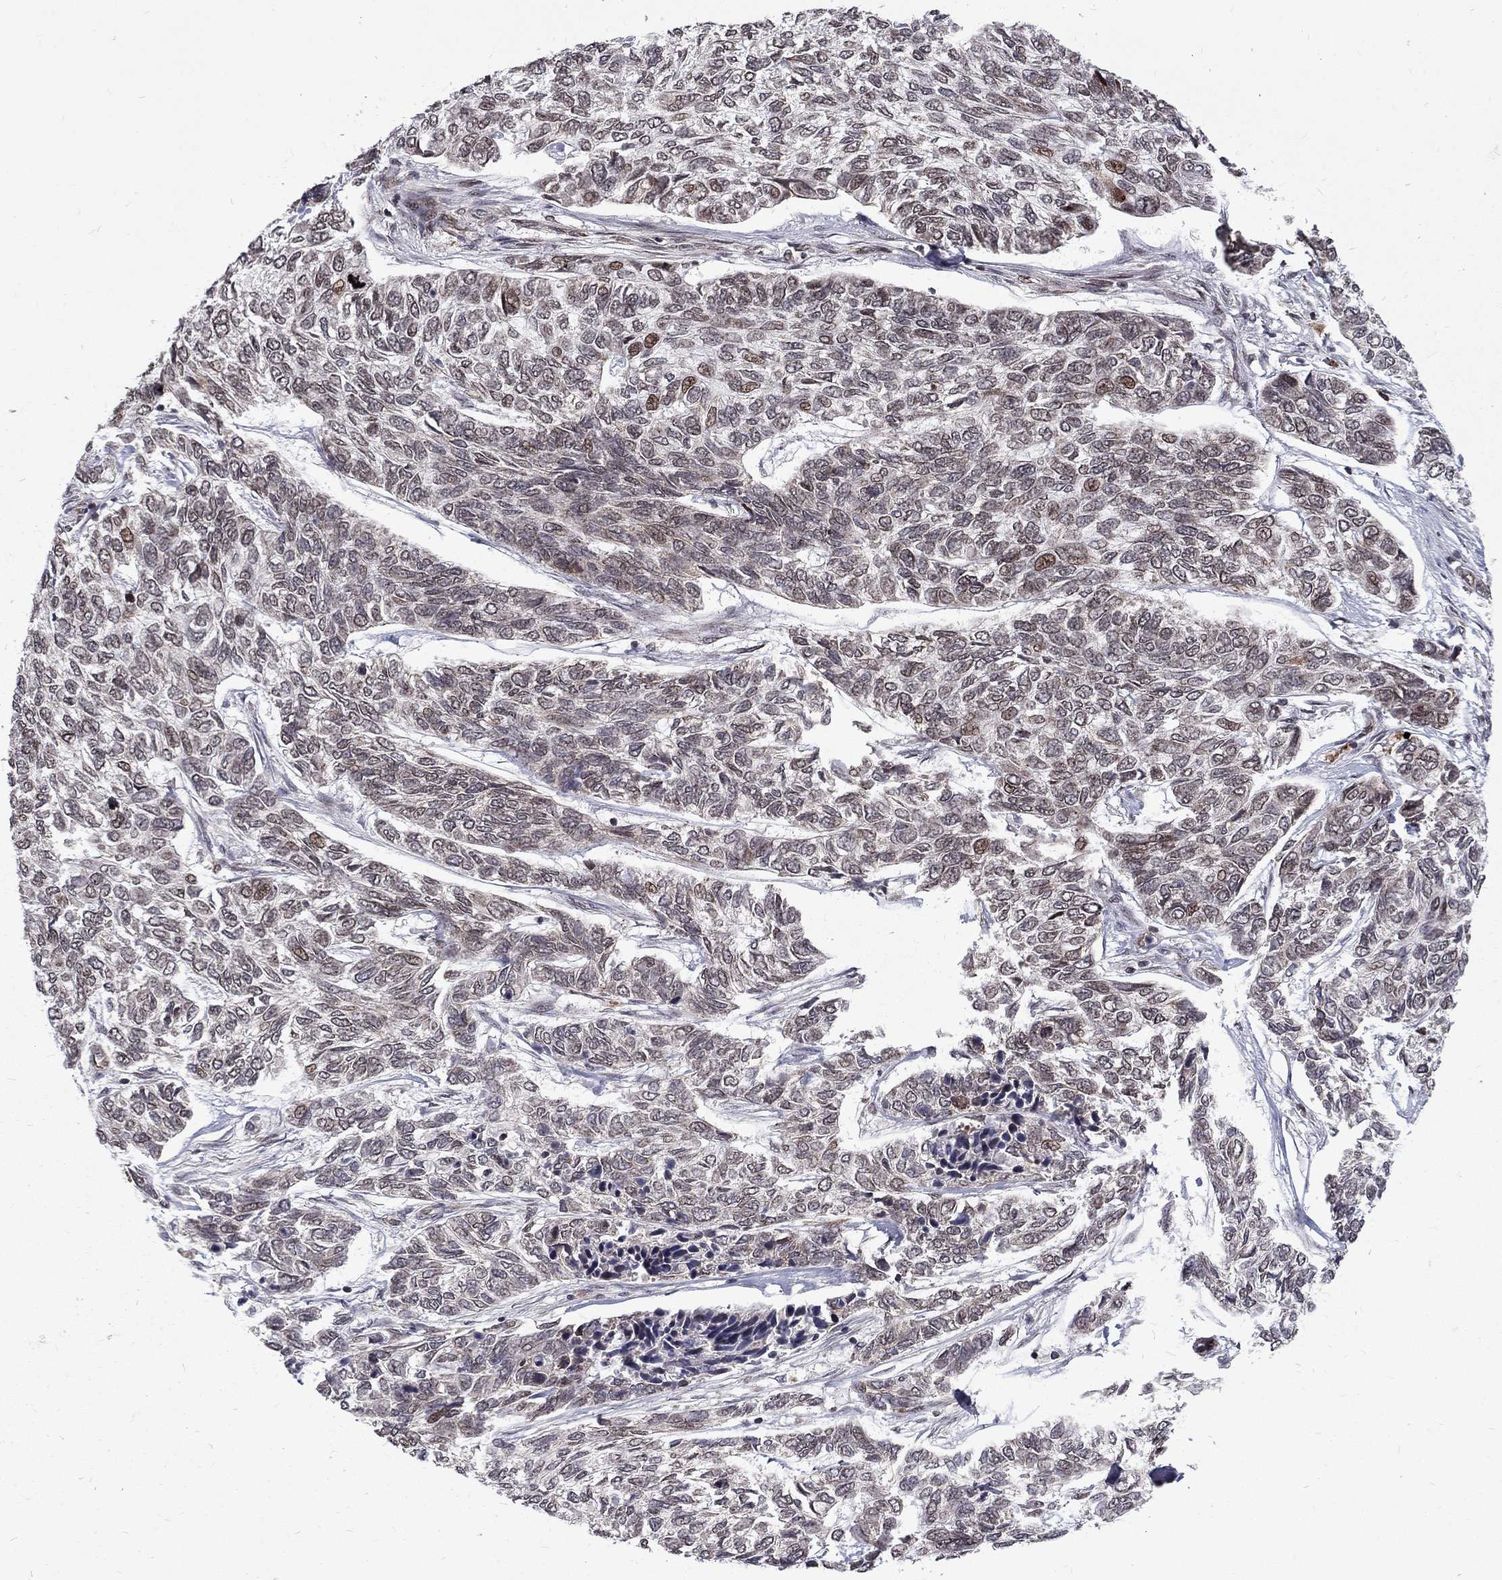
{"staining": {"intensity": "moderate", "quantity": "<25%", "location": "nuclear"}, "tissue": "skin cancer", "cell_type": "Tumor cells", "image_type": "cancer", "snomed": [{"axis": "morphology", "description": "Basal cell carcinoma"}, {"axis": "topography", "description": "Skin"}], "caption": "Immunohistochemistry (IHC) photomicrograph of neoplastic tissue: human skin basal cell carcinoma stained using IHC shows low levels of moderate protein expression localized specifically in the nuclear of tumor cells, appearing as a nuclear brown color.", "gene": "TCEAL1", "patient": {"sex": "female", "age": 65}}